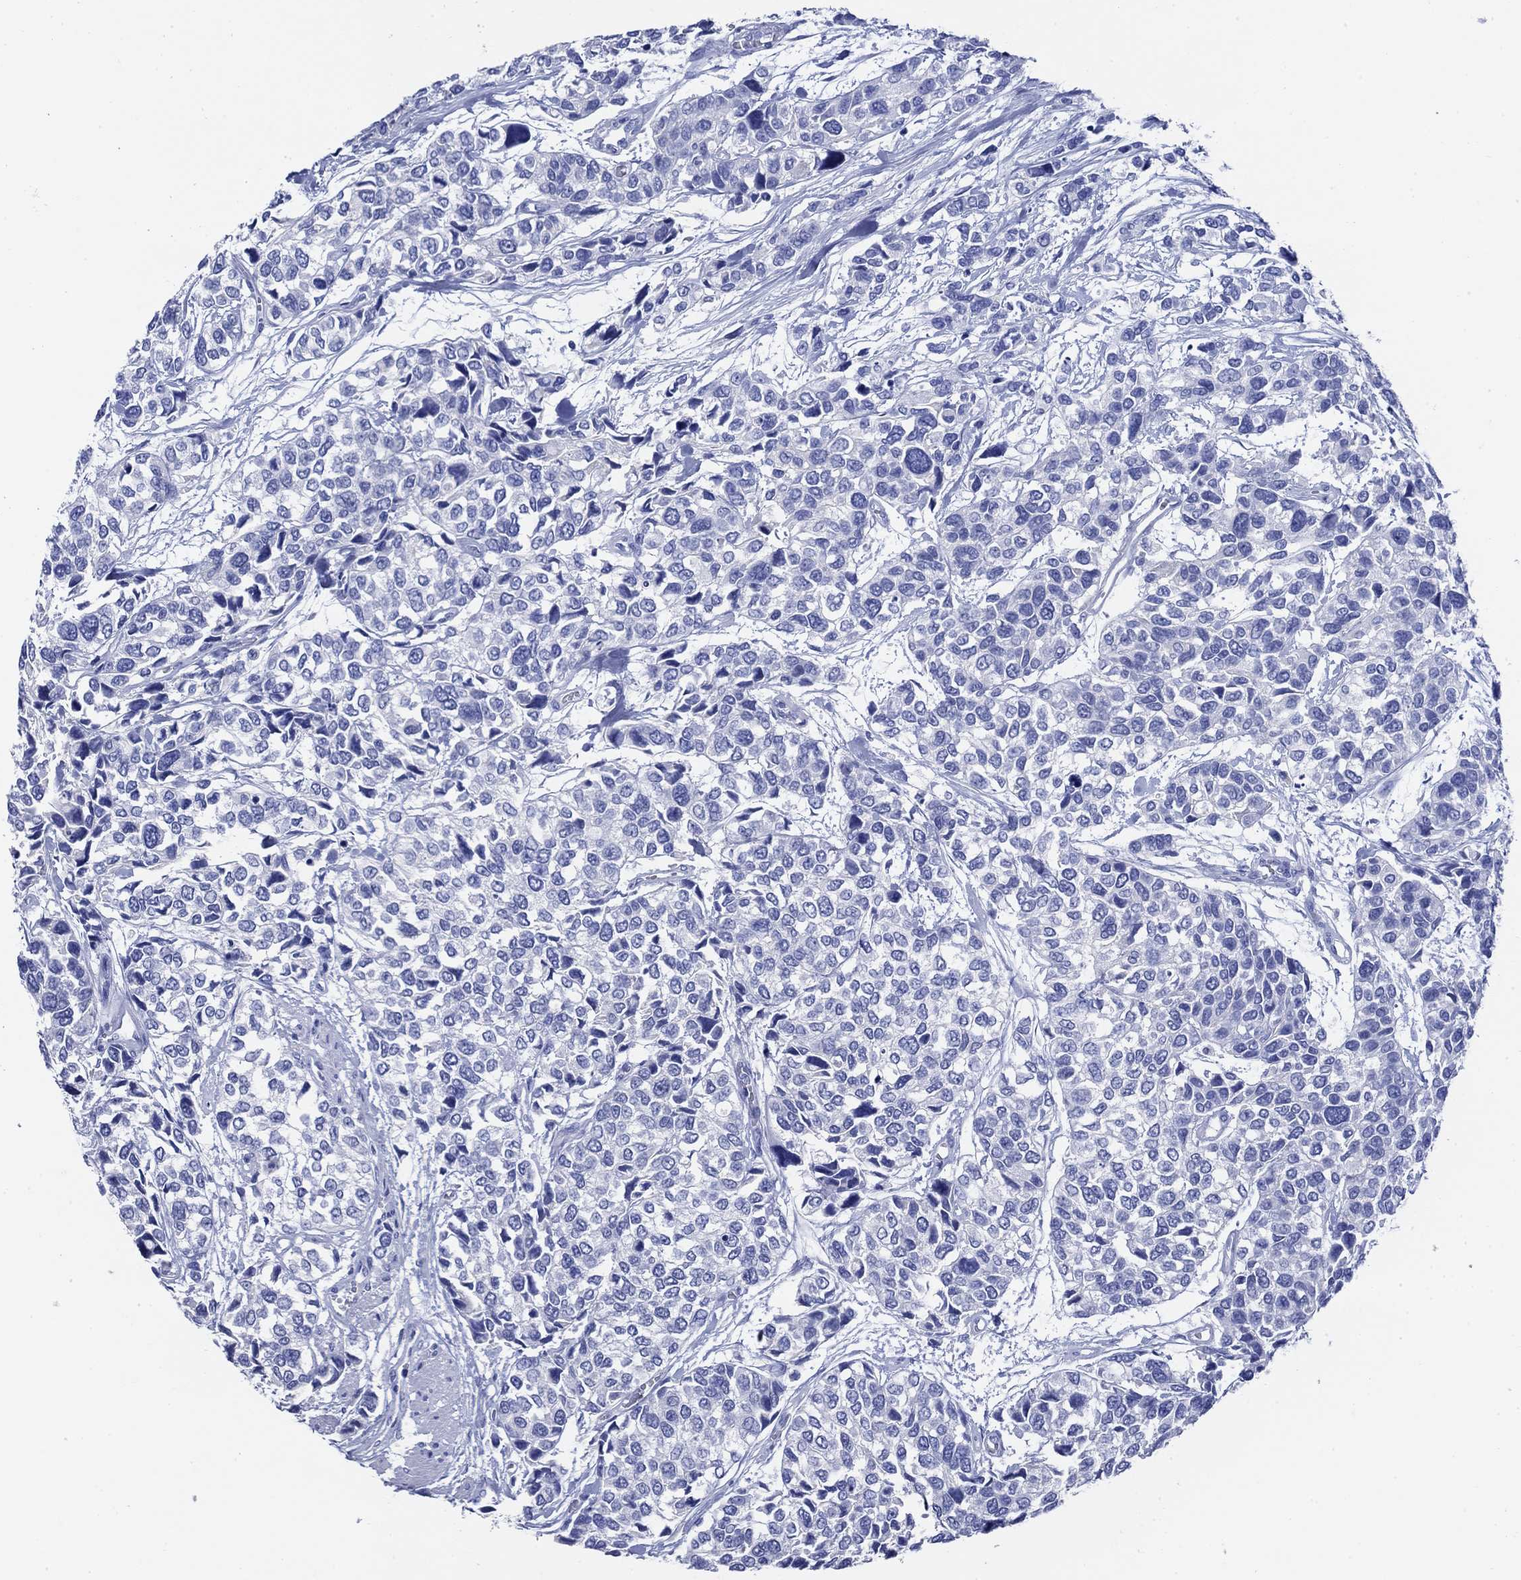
{"staining": {"intensity": "negative", "quantity": "none", "location": "none"}, "tissue": "urothelial cancer", "cell_type": "Tumor cells", "image_type": "cancer", "snomed": [{"axis": "morphology", "description": "Urothelial carcinoma, High grade"}, {"axis": "topography", "description": "Urinary bladder"}], "caption": "DAB immunohistochemical staining of human urothelial cancer reveals no significant expression in tumor cells.", "gene": "GIP", "patient": {"sex": "male", "age": 77}}